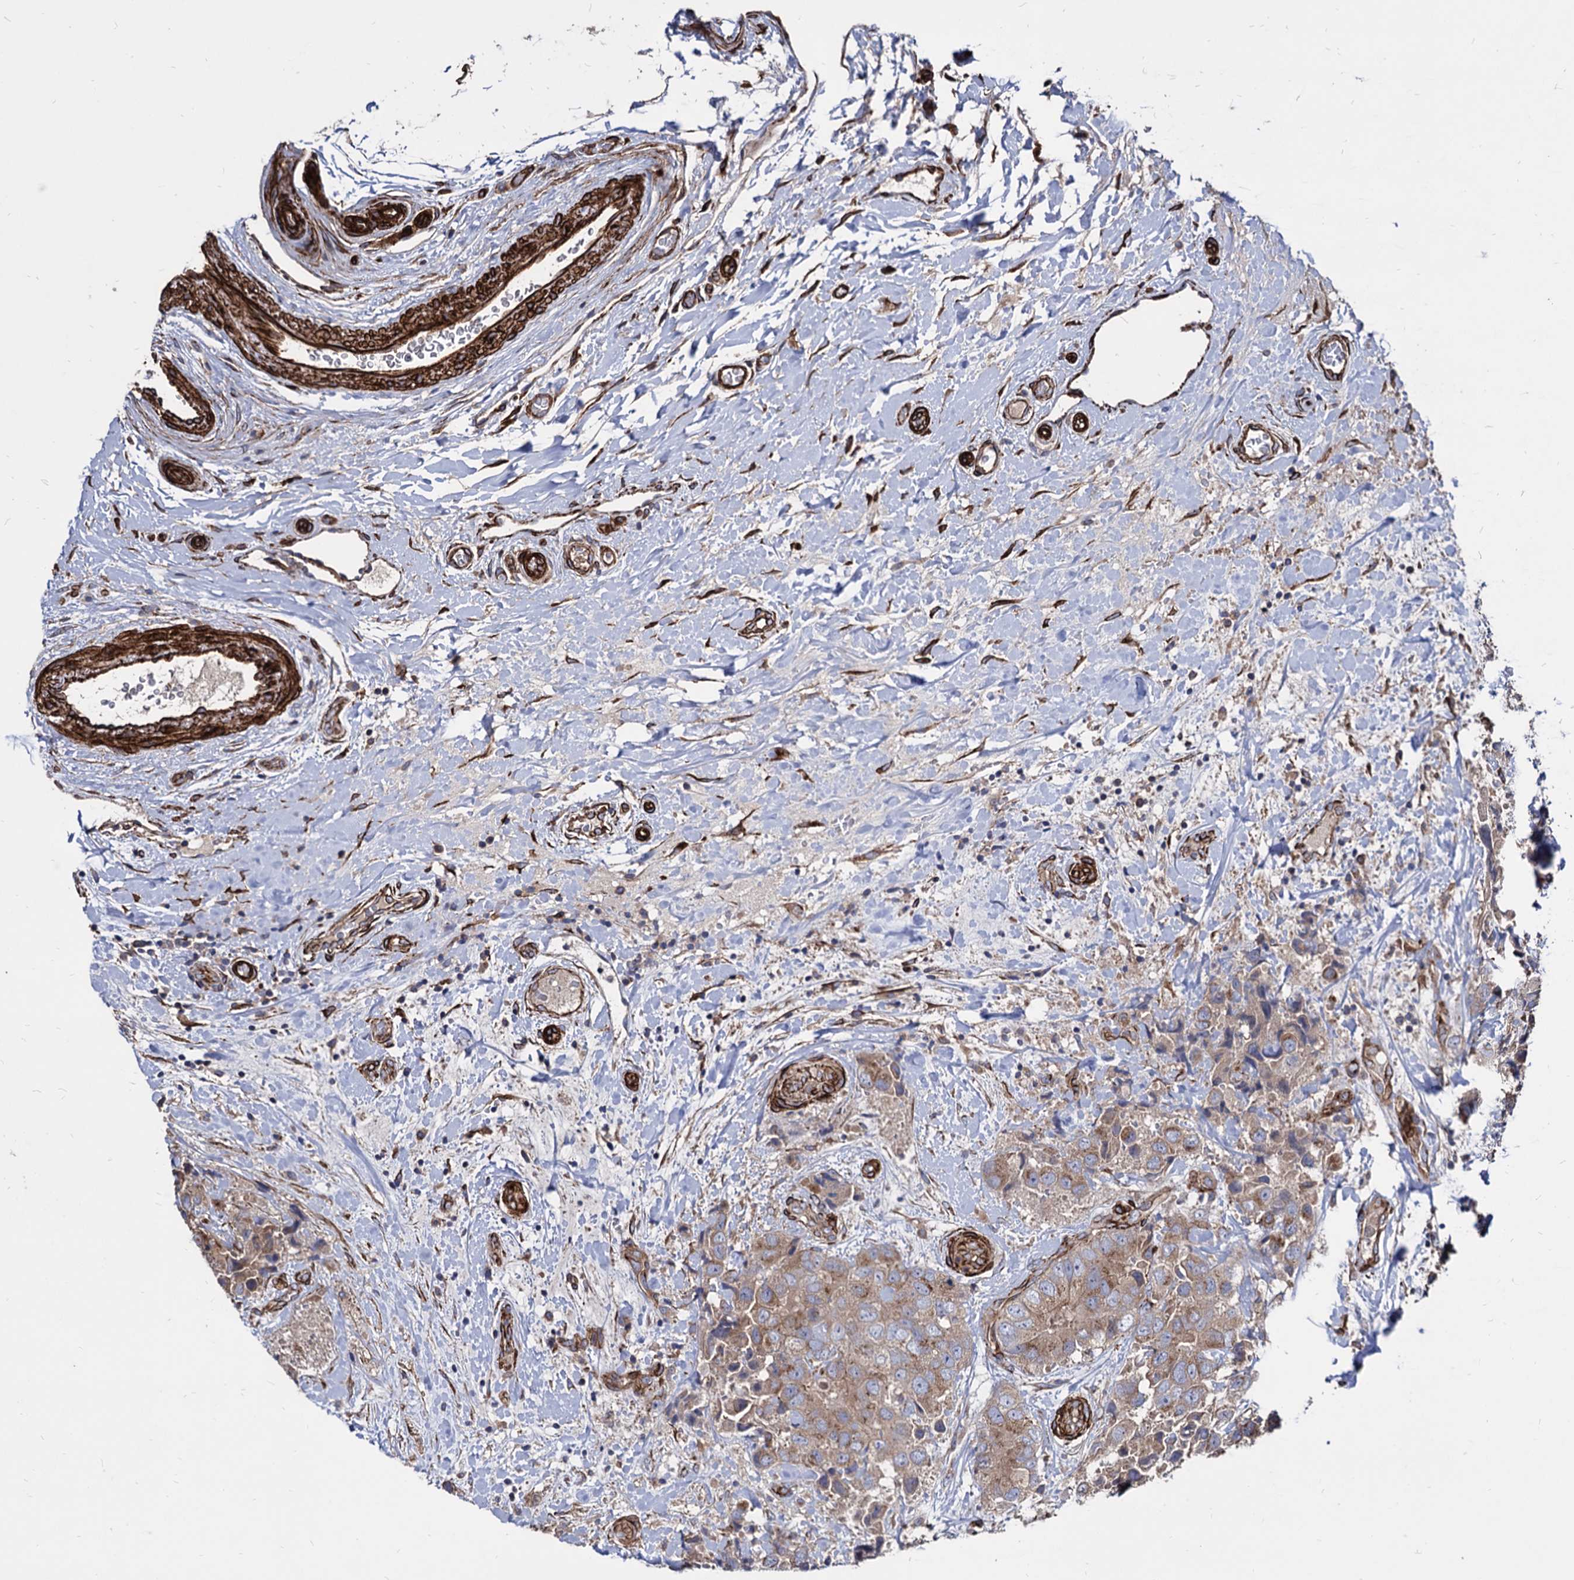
{"staining": {"intensity": "moderate", "quantity": ">75%", "location": "cytoplasmic/membranous"}, "tissue": "breast cancer", "cell_type": "Tumor cells", "image_type": "cancer", "snomed": [{"axis": "morphology", "description": "Duct carcinoma"}, {"axis": "topography", "description": "Breast"}], "caption": "Protein expression by immunohistochemistry displays moderate cytoplasmic/membranous staining in about >75% of tumor cells in breast cancer.", "gene": "WDR11", "patient": {"sex": "female", "age": 62}}